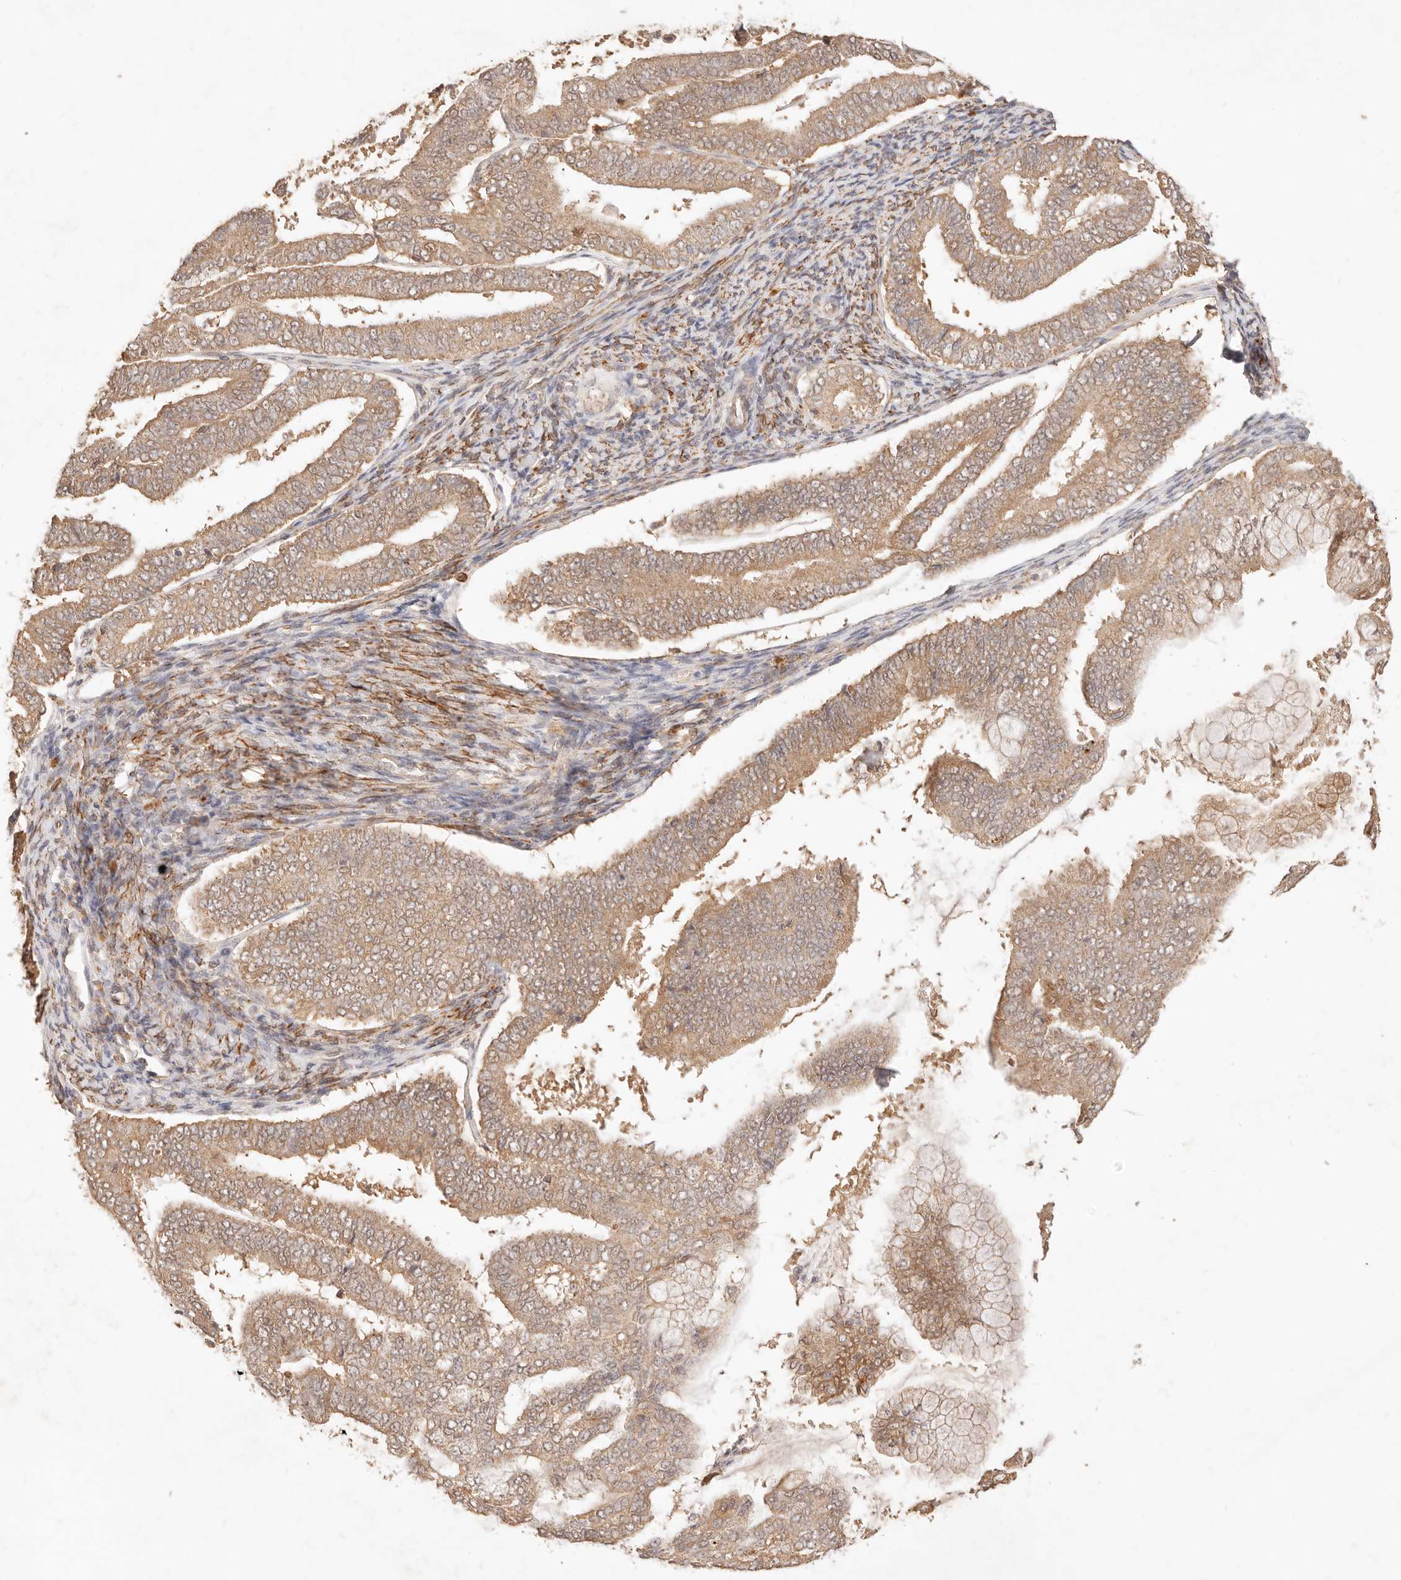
{"staining": {"intensity": "moderate", "quantity": ">75%", "location": "cytoplasmic/membranous"}, "tissue": "endometrial cancer", "cell_type": "Tumor cells", "image_type": "cancer", "snomed": [{"axis": "morphology", "description": "Adenocarcinoma, NOS"}, {"axis": "topography", "description": "Endometrium"}], "caption": "Endometrial cancer stained for a protein (brown) reveals moderate cytoplasmic/membranous positive positivity in about >75% of tumor cells.", "gene": "TRIM11", "patient": {"sex": "female", "age": 63}}